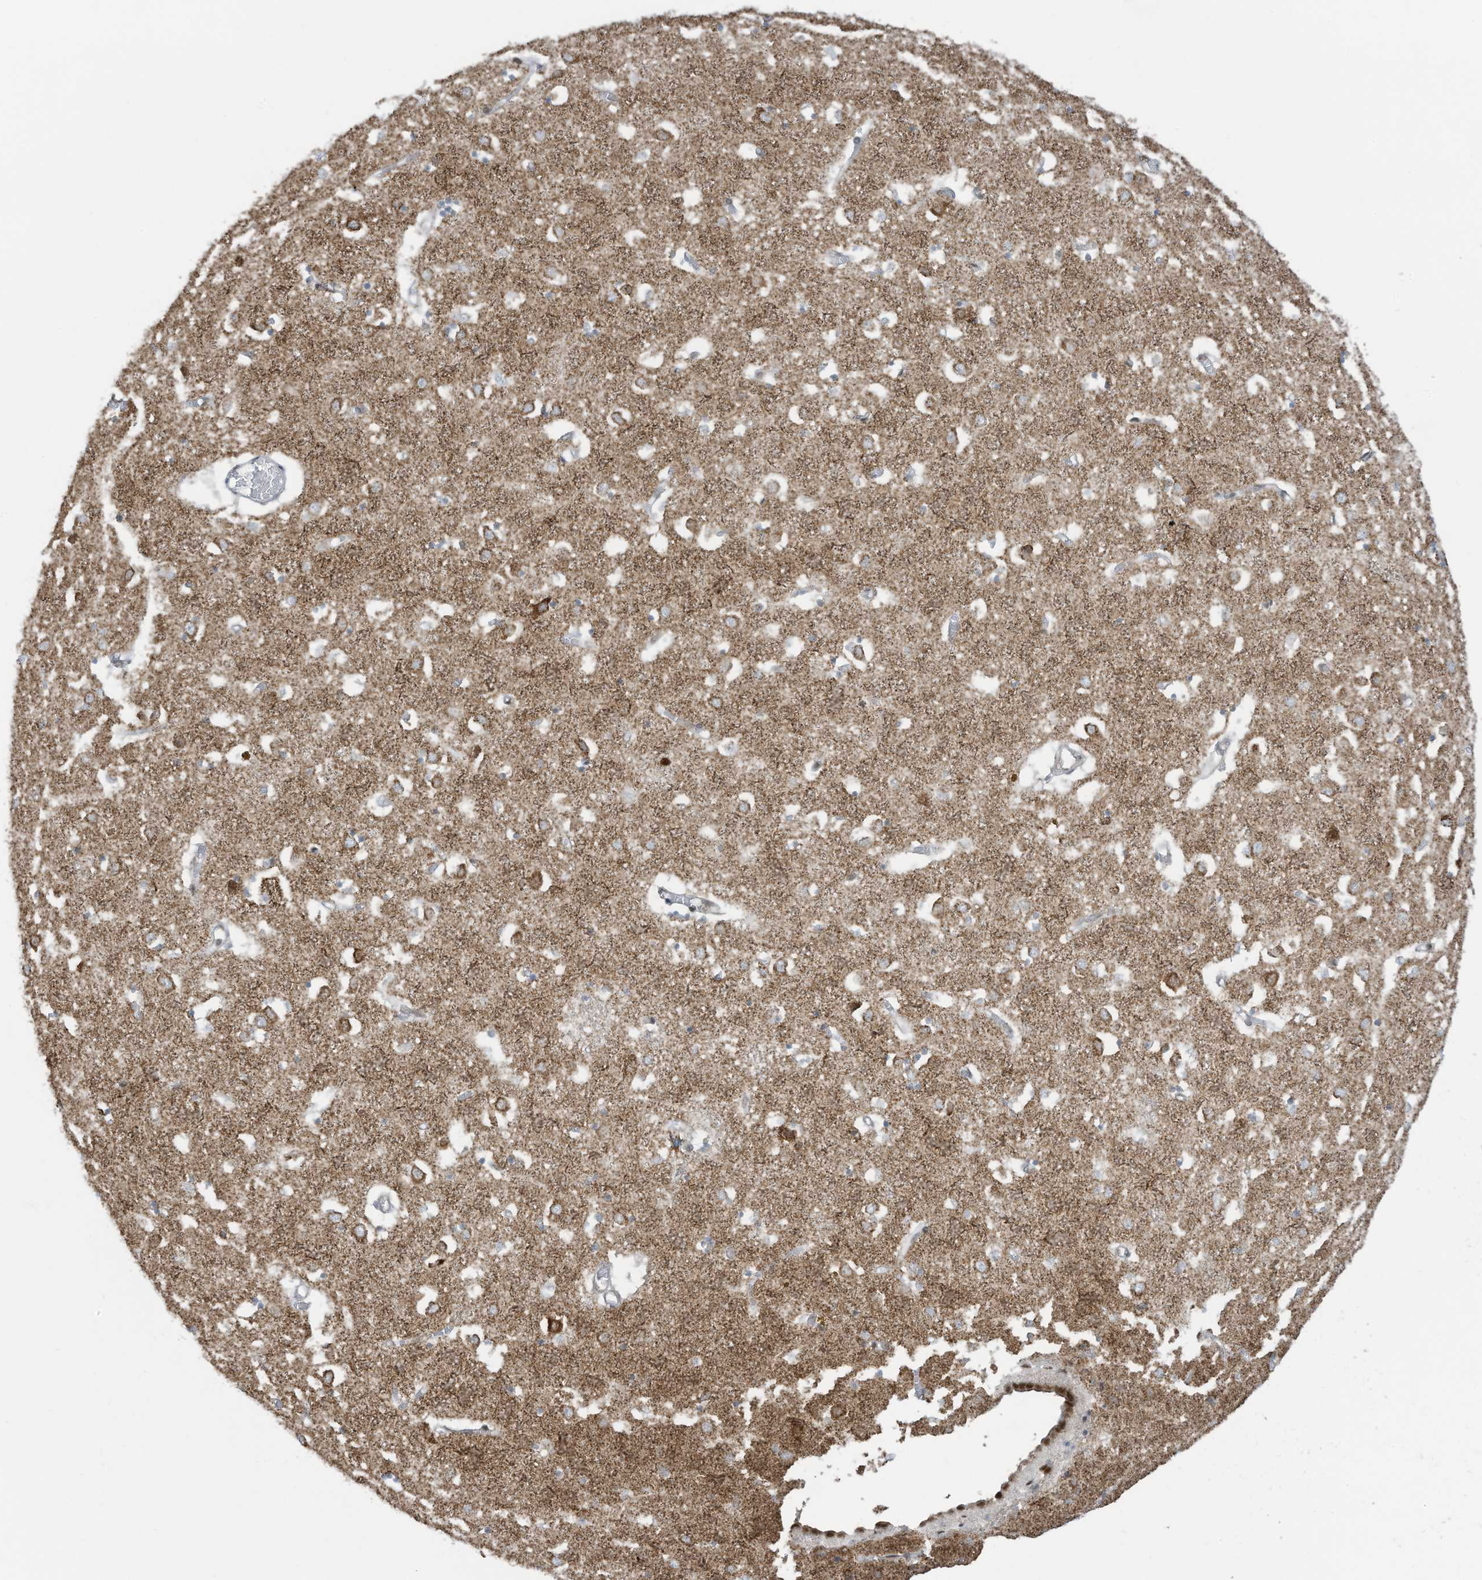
{"staining": {"intensity": "moderate", "quantity": "<25%", "location": "nuclear"}, "tissue": "caudate", "cell_type": "Glial cells", "image_type": "normal", "snomed": [{"axis": "morphology", "description": "Normal tissue, NOS"}, {"axis": "topography", "description": "Lateral ventricle wall"}], "caption": "Brown immunohistochemical staining in normal human caudate demonstrates moderate nuclear positivity in about <25% of glial cells.", "gene": "ECT2L", "patient": {"sex": "male", "age": 70}}